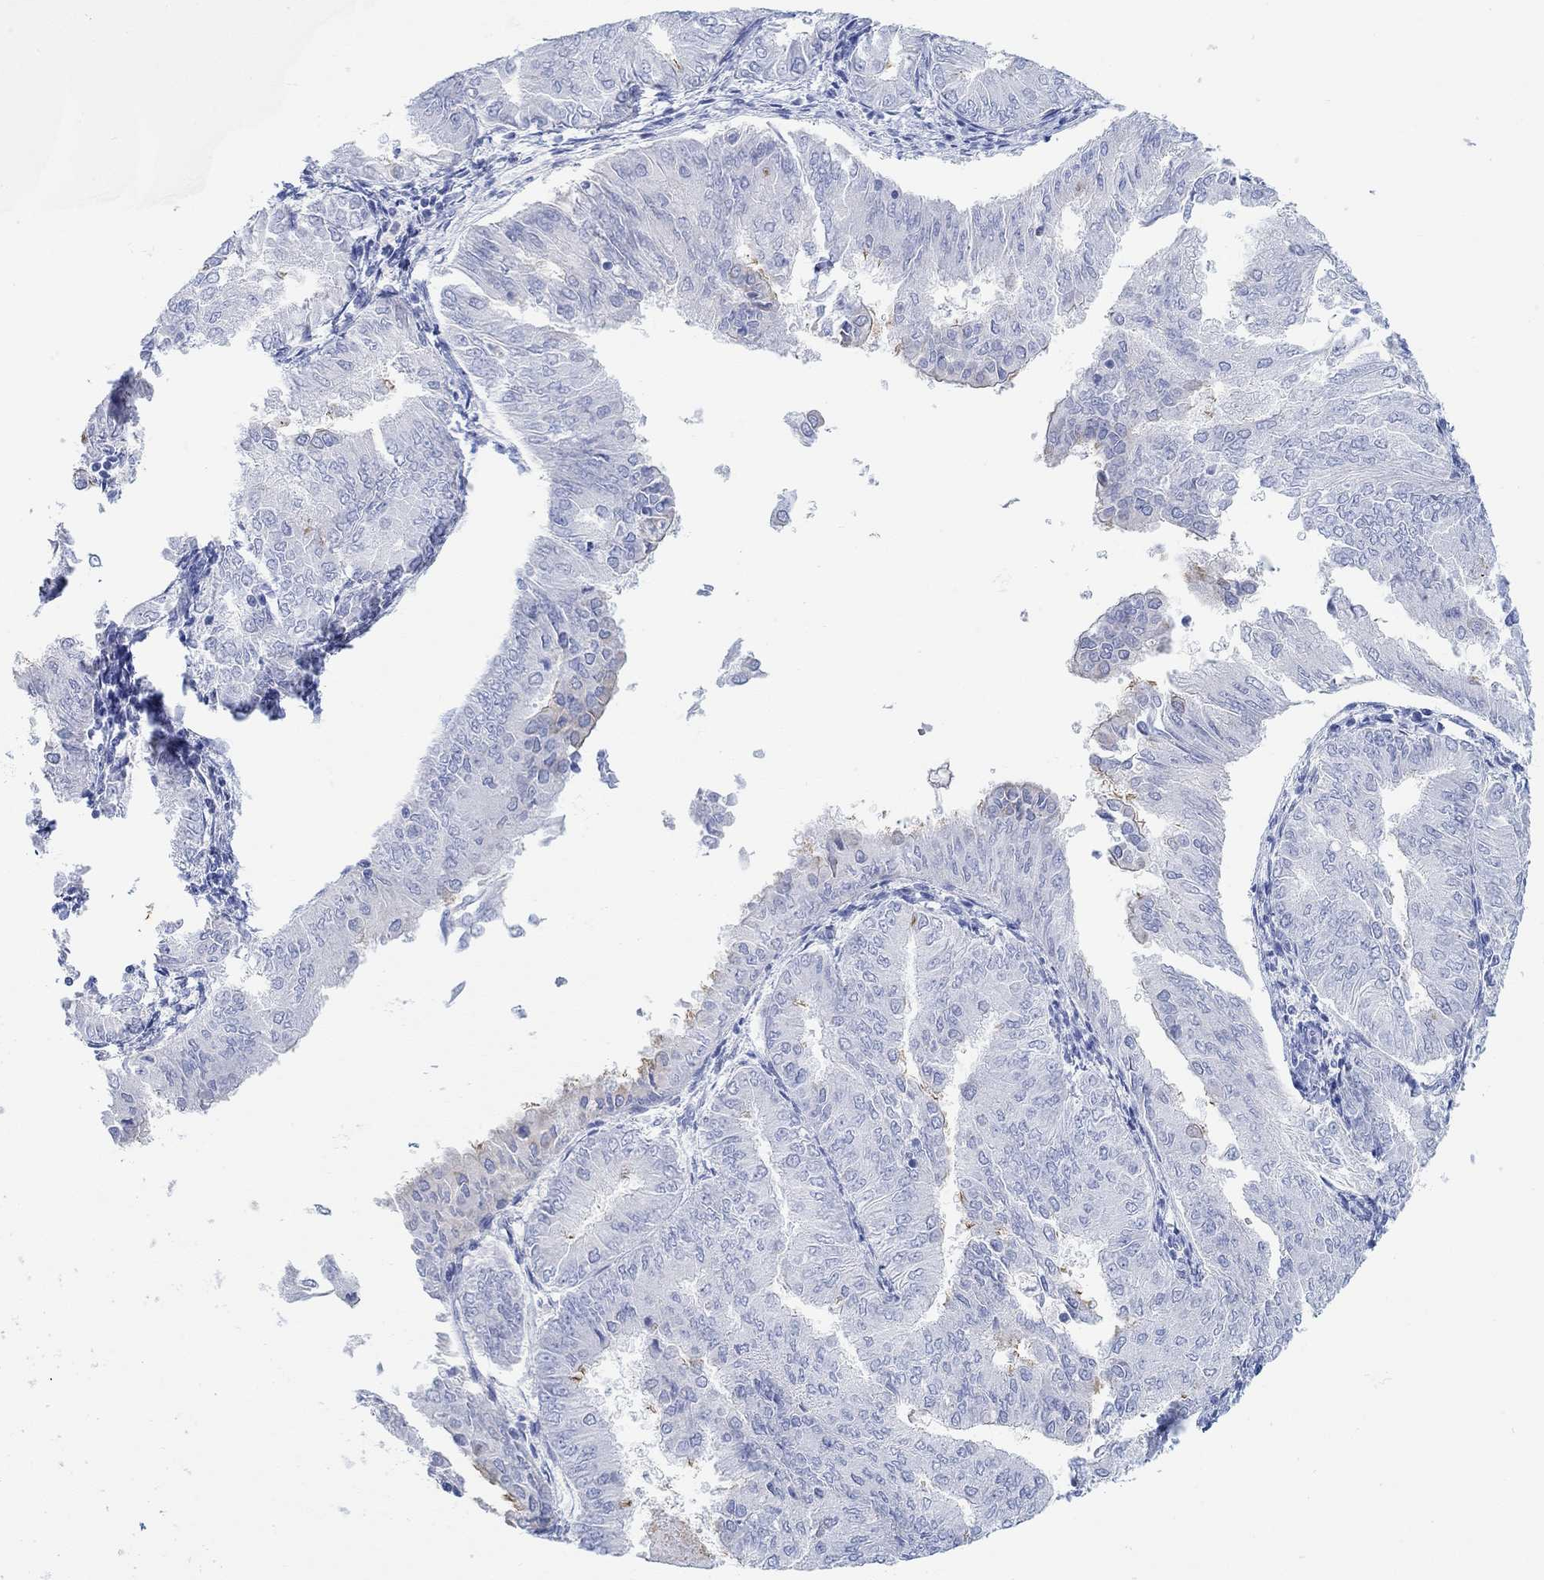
{"staining": {"intensity": "negative", "quantity": "none", "location": "none"}, "tissue": "endometrial cancer", "cell_type": "Tumor cells", "image_type": "cancer", "snomed": [{"axis": "morphology", "description": "Adenocarcinoma, NOS"}, {"axis": "topography", "description": "Endometrium"}], "caption": "A high-resolution image shows IHC staining of adenocarcinoma (endometrial), which demonstrates no significant staining in tumor cells. (DAB (3,3'-diaminobenzidine) immunohistochemistry (IHC), high magnification).", "gene": "AK8", "patient": {"sex": "female", "age": 53}}